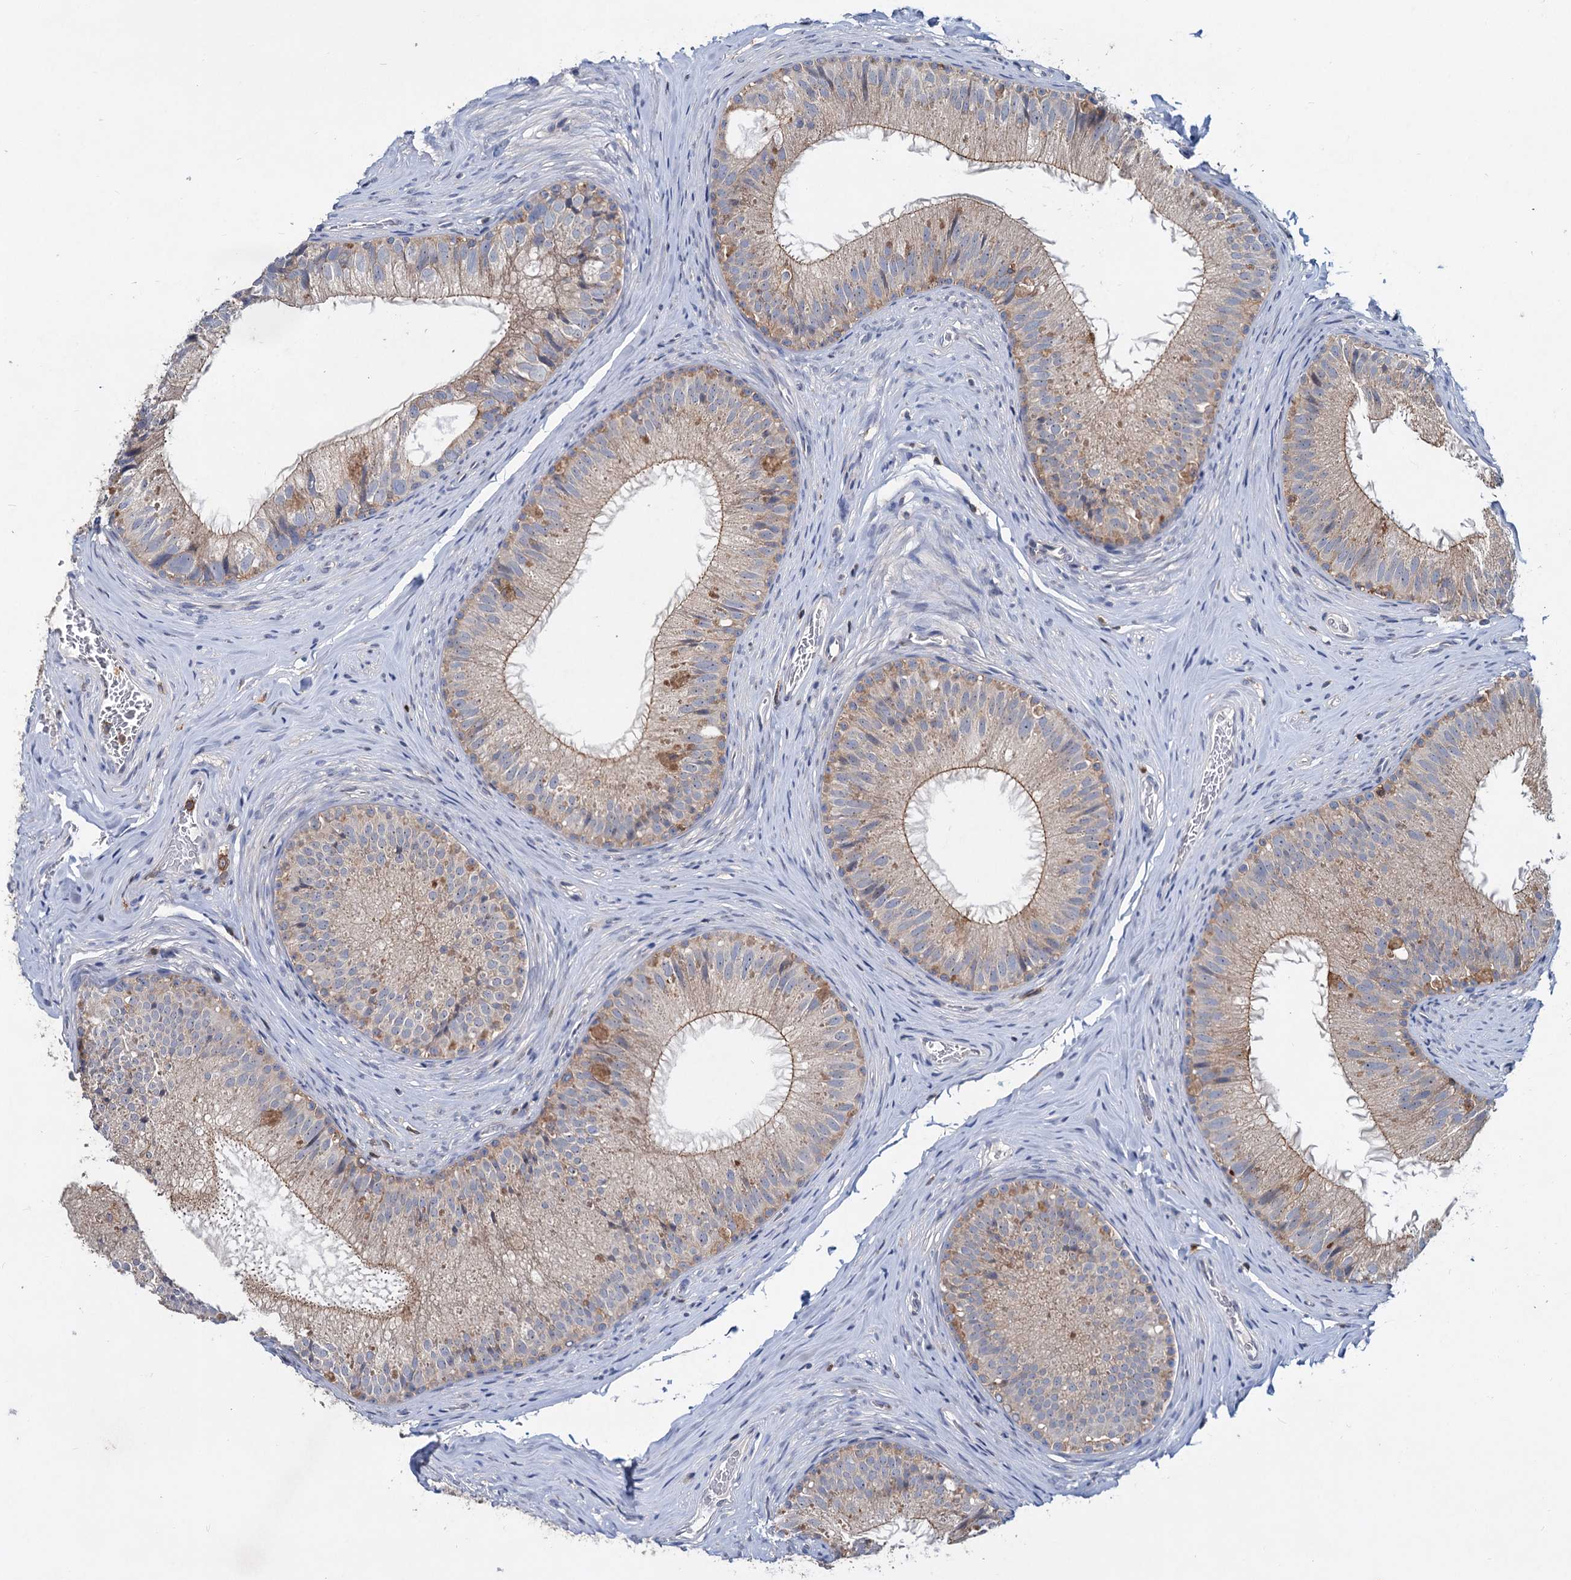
{"staining": {"intensity": "weak", "quantity": "25%-75%", "location": "cytoplasmic/membranous"}, "tissue": "epididymis", "cell_type": "Glandular cells", "image_type": "normal", "snomed": [{"axis": "morphology", "description": "Normal tissue, NOS"}, {"axis": "topography", "description": "Epididymis"}], "caption": "An image of epididymis stained for a protein shows weak cytoplasmic/membranous brown staining in glandular cells.", "gene": "LRCH4", "patient": {"sex": "male", "age": 34}}